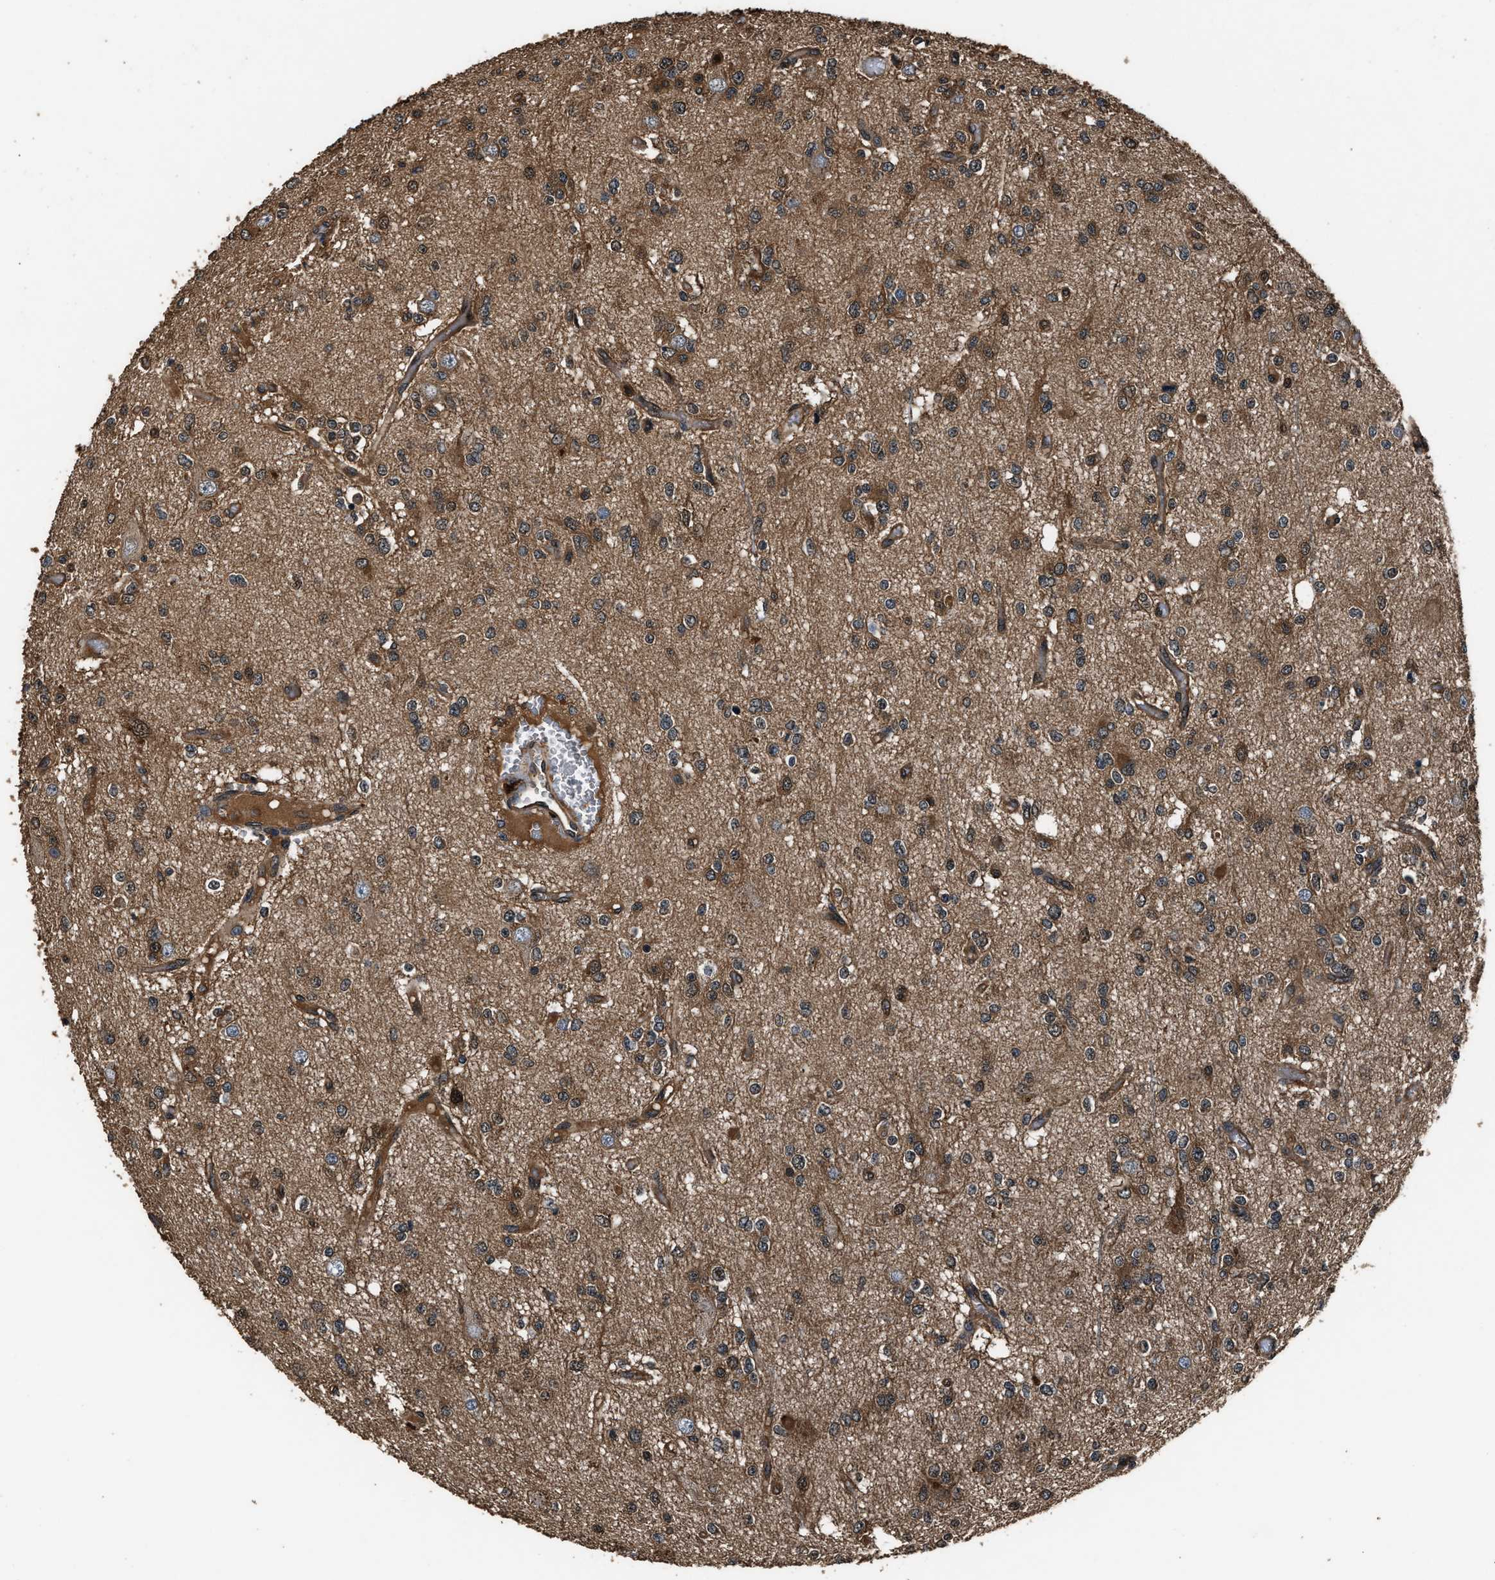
{"staining": {"intensity": "moderate", "quantity": ">75%", "location": "cytoplasmic/membranous"}, "tissue": "glioma", "cell_type": "Tumor cells", "image_type": "cancer", "snomed": [{"axis": "morphology", "description": "Glioma, malignant, Low grade"}, {"axis": "topography", "description": "Brain"}], "caption": "Protein expression analysis of human glioma reveals moderate cytoplasmic/membranous staining in approximately >75% of tumor cells.", "gene": "GSTP1", "patient": {"sex": "male", "age": 38}}